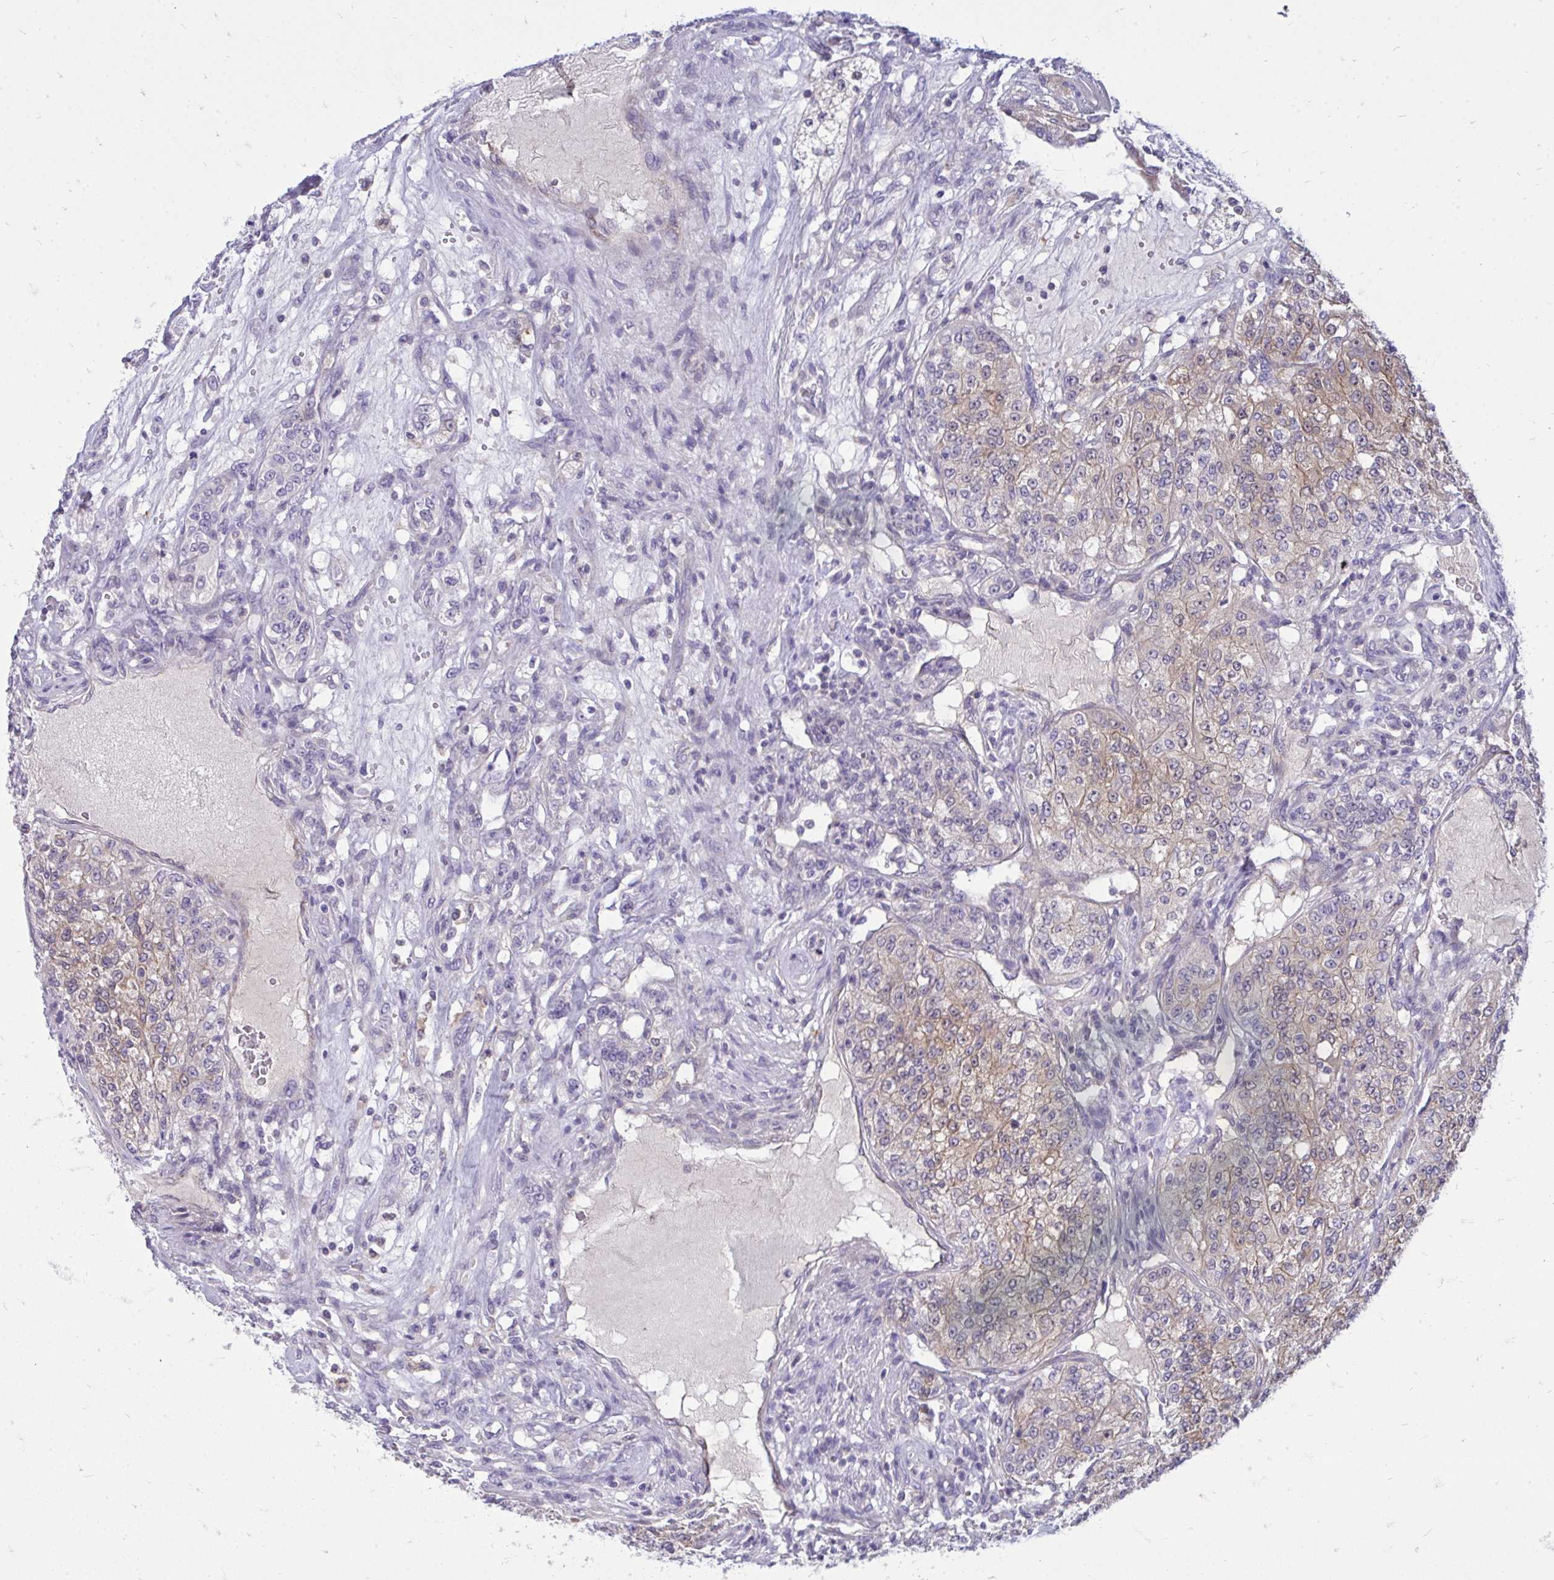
{"staining": {"intensity": "moderate", "quantity": "25%-75%", "location": "cytoplasmic/membranous"}, "tissue": "renal cancer", "cell_type": "Tumor cells", "image_type": "cancer", "snomed": [{"axis": "morphology", "description": "Adenocarcinoma, NOS"}, {"axis": "topography", "description": "Kidney"}], "caption": "High-magnification brightfield microscopy of adenocarcinoma (renal) stained with DAB (brown) and counterstained with hematoxylin (blue). tumor cells exhibit moderate cytoplasmic/membranous positivity is seen in about25%-75% of cells. (Stains: DAB (3,3'-diaminobenzidine) in brown, nuclei in blue, Microscopy: brightfield microscopy at high magnification).", "gene": "FABP3", "patient": {"sex": "female", "age": 63}}